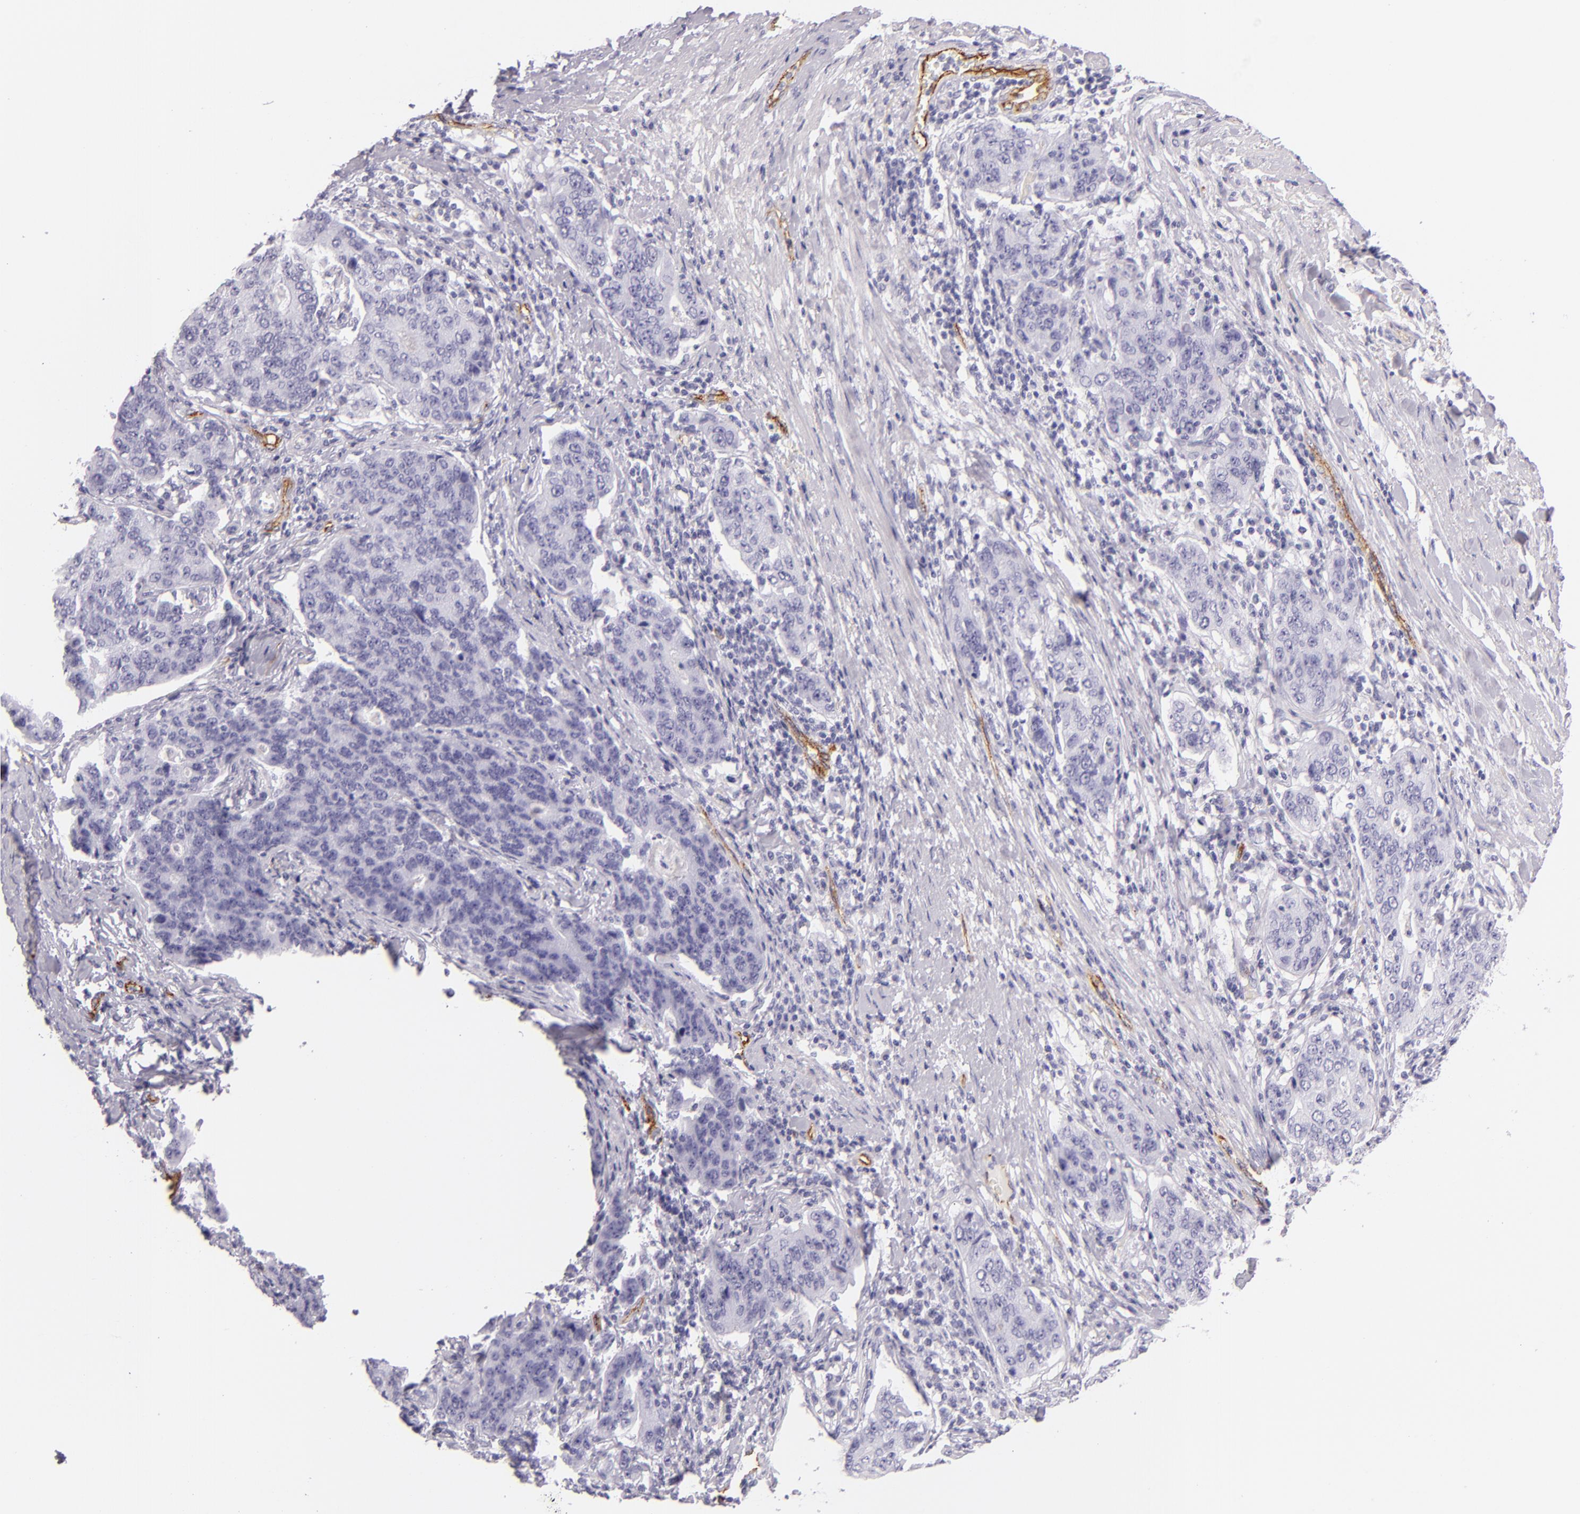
{"staining": {"intensity": "negative", "quantity": "none", "location": "none"}, "tissue": "stomach cancer", "cell_type": "Tumor cells", "image_type": "cancer", "snomed": [{"axis": "morphology", "description": "Adenocarcinoma, NOS"}, {"axis": "topography", "description": "Esophagus"}, {"axis": "topography", "description": "Stomach"}], "caption": "Micrograph shows no protein expression in tumor cells of stomach adenocarcinoma tissue.", "gene": "SELP", "patient": {"sex": "male", "age": 74}}